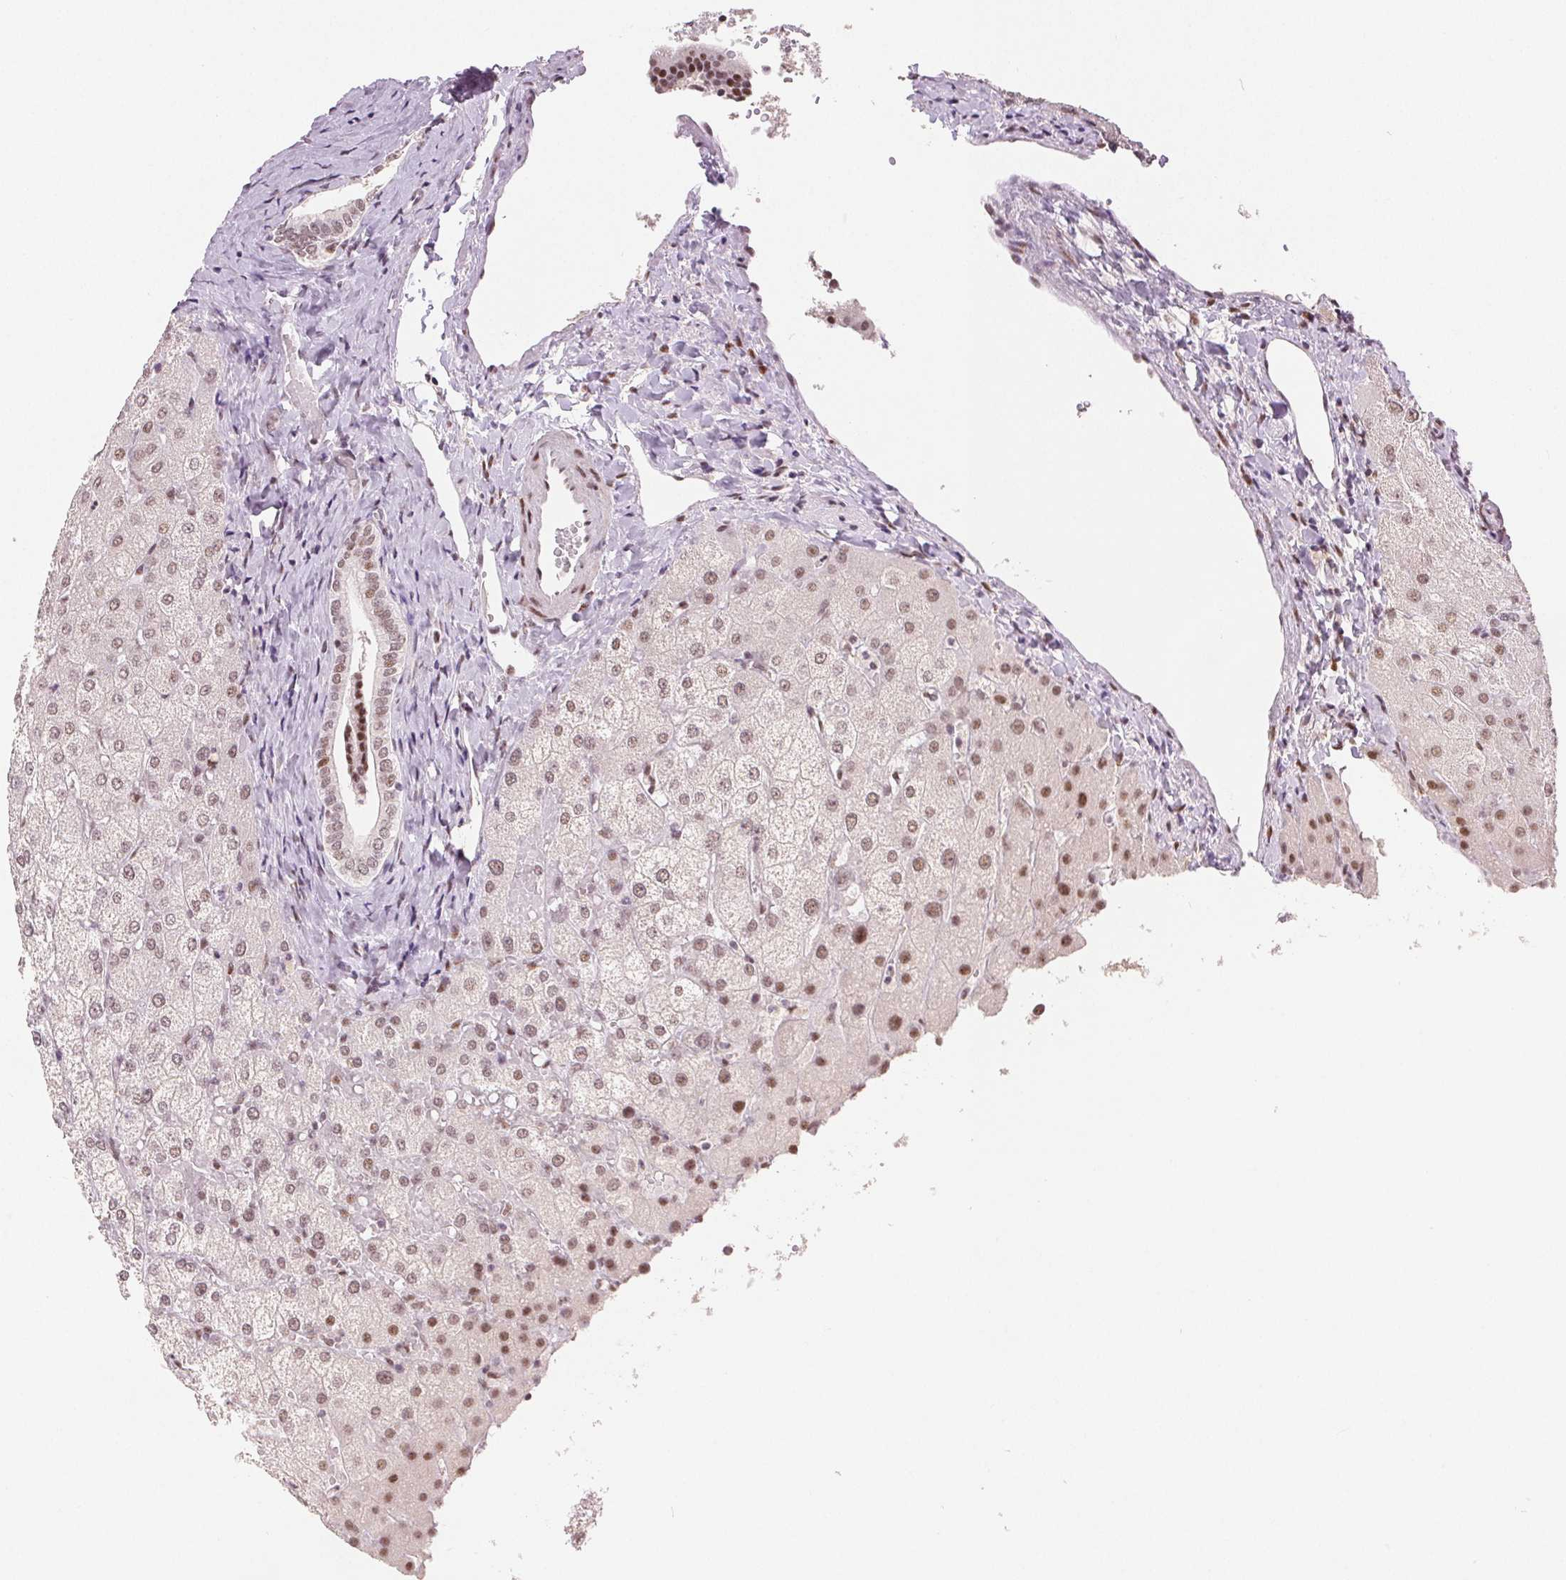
{"staining": {"intensity": "weak", "quantity": ">75%", "location": "nuclear"}, "tissue": "liver", "cell_type": "Cholangiocytes", "image_type": "normal", "snomed": [{"axis": "morphology", "description": "Normal tissue, NOS"}, {"axis": "topography", "description": "Liver"}], "caption": "Benign liver was stained to show a protein in brown. There is low levels of weak nuclear positivity in approximately >75% of cholangiocytes.", "gene": "ZNF703", "patient": {"sex": "female", "age": 54}}